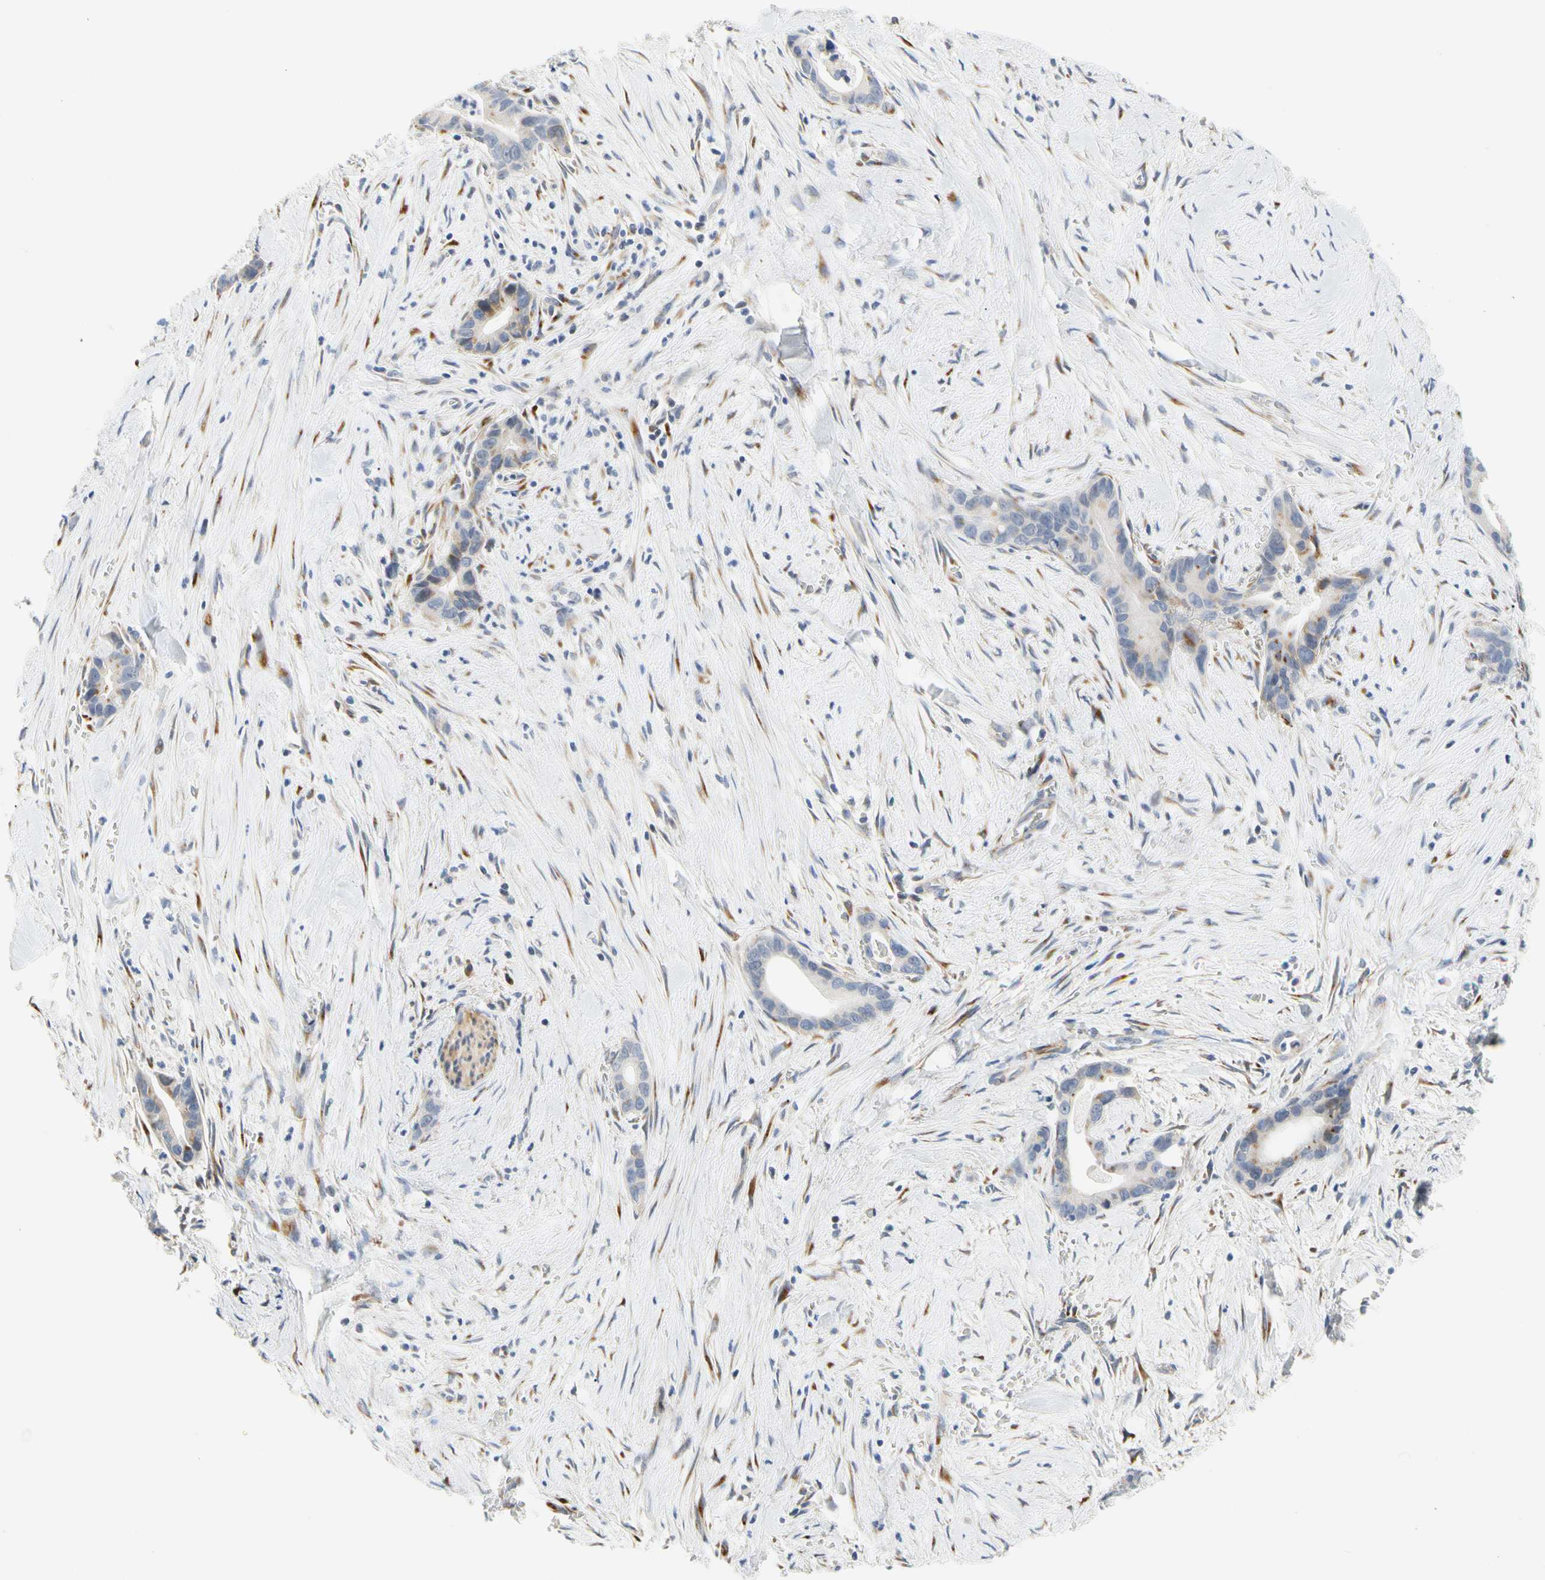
{"staining": {"intensity": "moderate", "quantity": "<25%", "location": "cytoplasmic/membranous"}, "tissue": "liver cancer", "cell_type": "Tumor cells", "image_type": "cancer", "snomed": [{"axis": "morphology", "description": "Cholangiocarcinoma"}, {"axis": "topography", "description": "Liver"}], "caption": "Approximately <25% of tumor cells in human liver cancer display moderate cytoplasmic/membranous protein staining as visualized by brown immunohistochemical staining.", "gene": "ZNF236", "patient": {"sex": "female", "age": 55}}